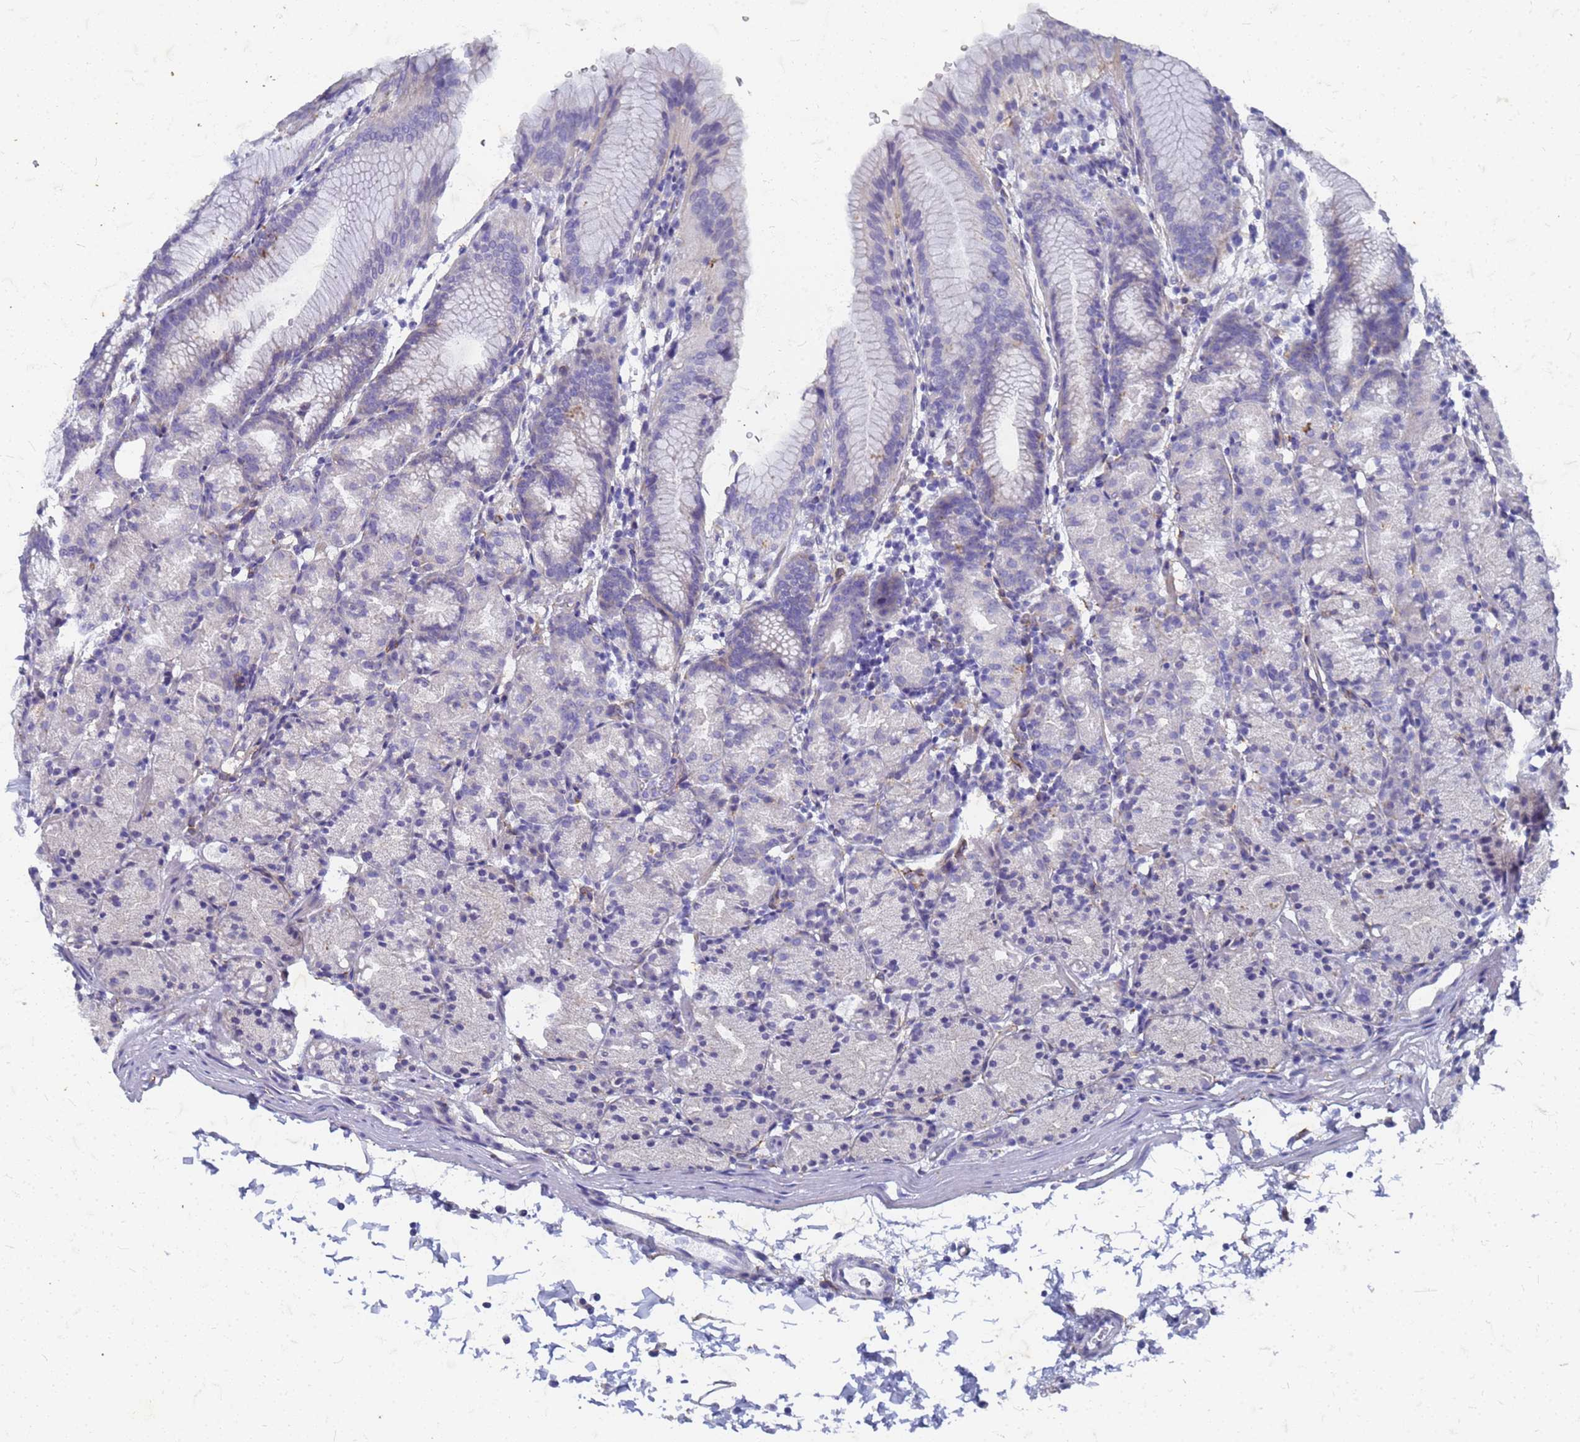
{"staining": {"intensity": "negative", "quantity": "none", "location": "none"}, "tissue": "stomach", "cell_type": "Glandular cells", "image_type": "normal", "snomed": [{"axis": "morphology", "description": "Normal tissue, NOS"}, {"axis": "topography", "description": "Stomach, upper"}], "caption": "Immunohistochemistry (IHC) photomicrograph of unremarkable stomach stained for a protein (brown), which shows no expression in glandular cells.", "gene": "TRIM64B", "patient": {"sex": "male", "age": 48}}